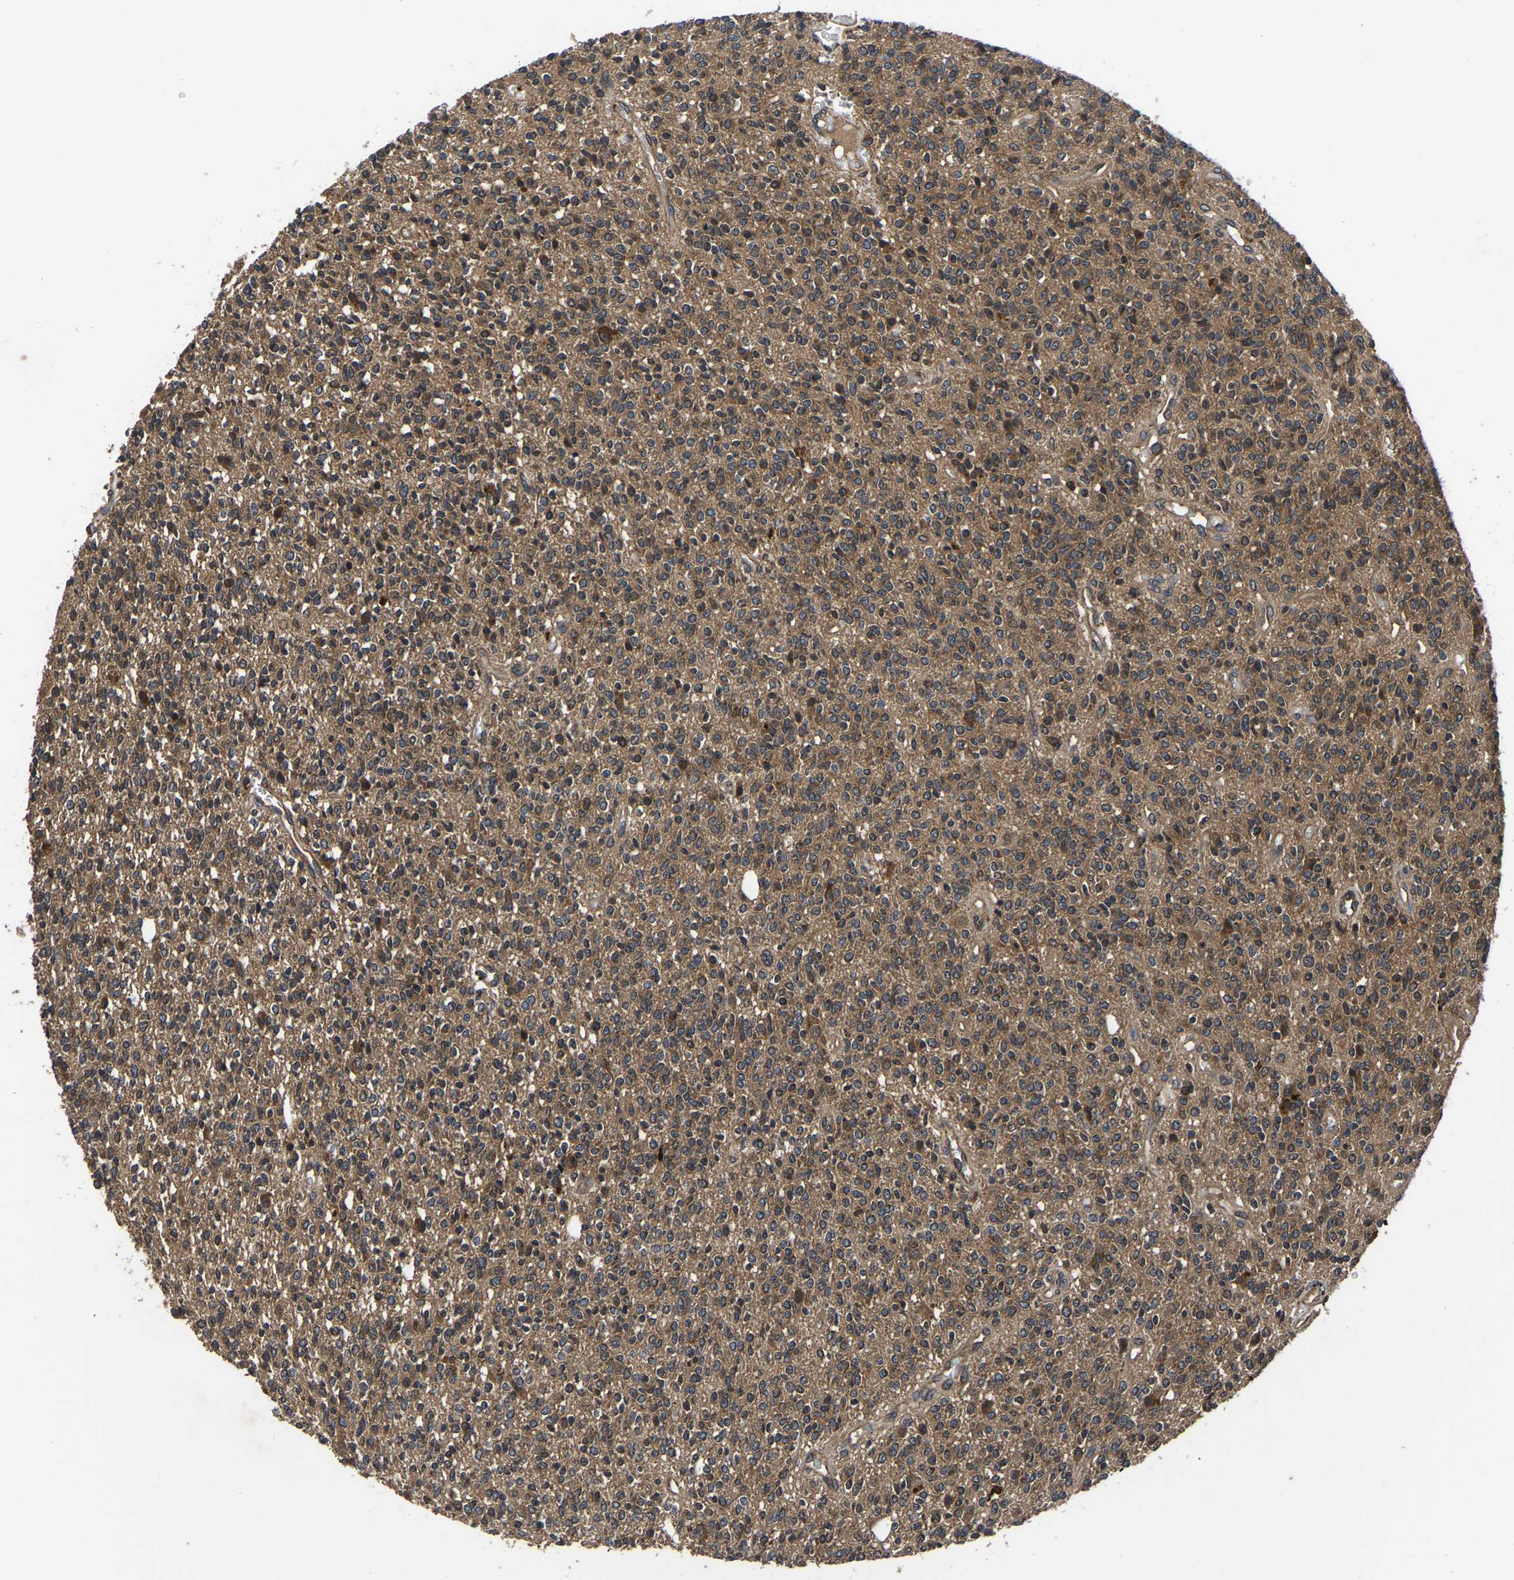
{"staining": {"intensity": "moderate", "quantity": ">75%", "location": "cytoplasmic/membranous"}, "tissue": "glioma", "cell_type": "Tumor cells", "image_type": "cancer", "snomed": [{"axis": "morphology", "description": "Glioma, malignant, High grade"}, {"axis": "topography", "description": "Brain"}], "caption": "The immunohistochemical stain labels moderate cytoplasmic/membranous staining in tumor cells of malignant high-grade glioma tissue.", "gene": "CRYZL1", "patient": {"sex": "male", "age": 34}}